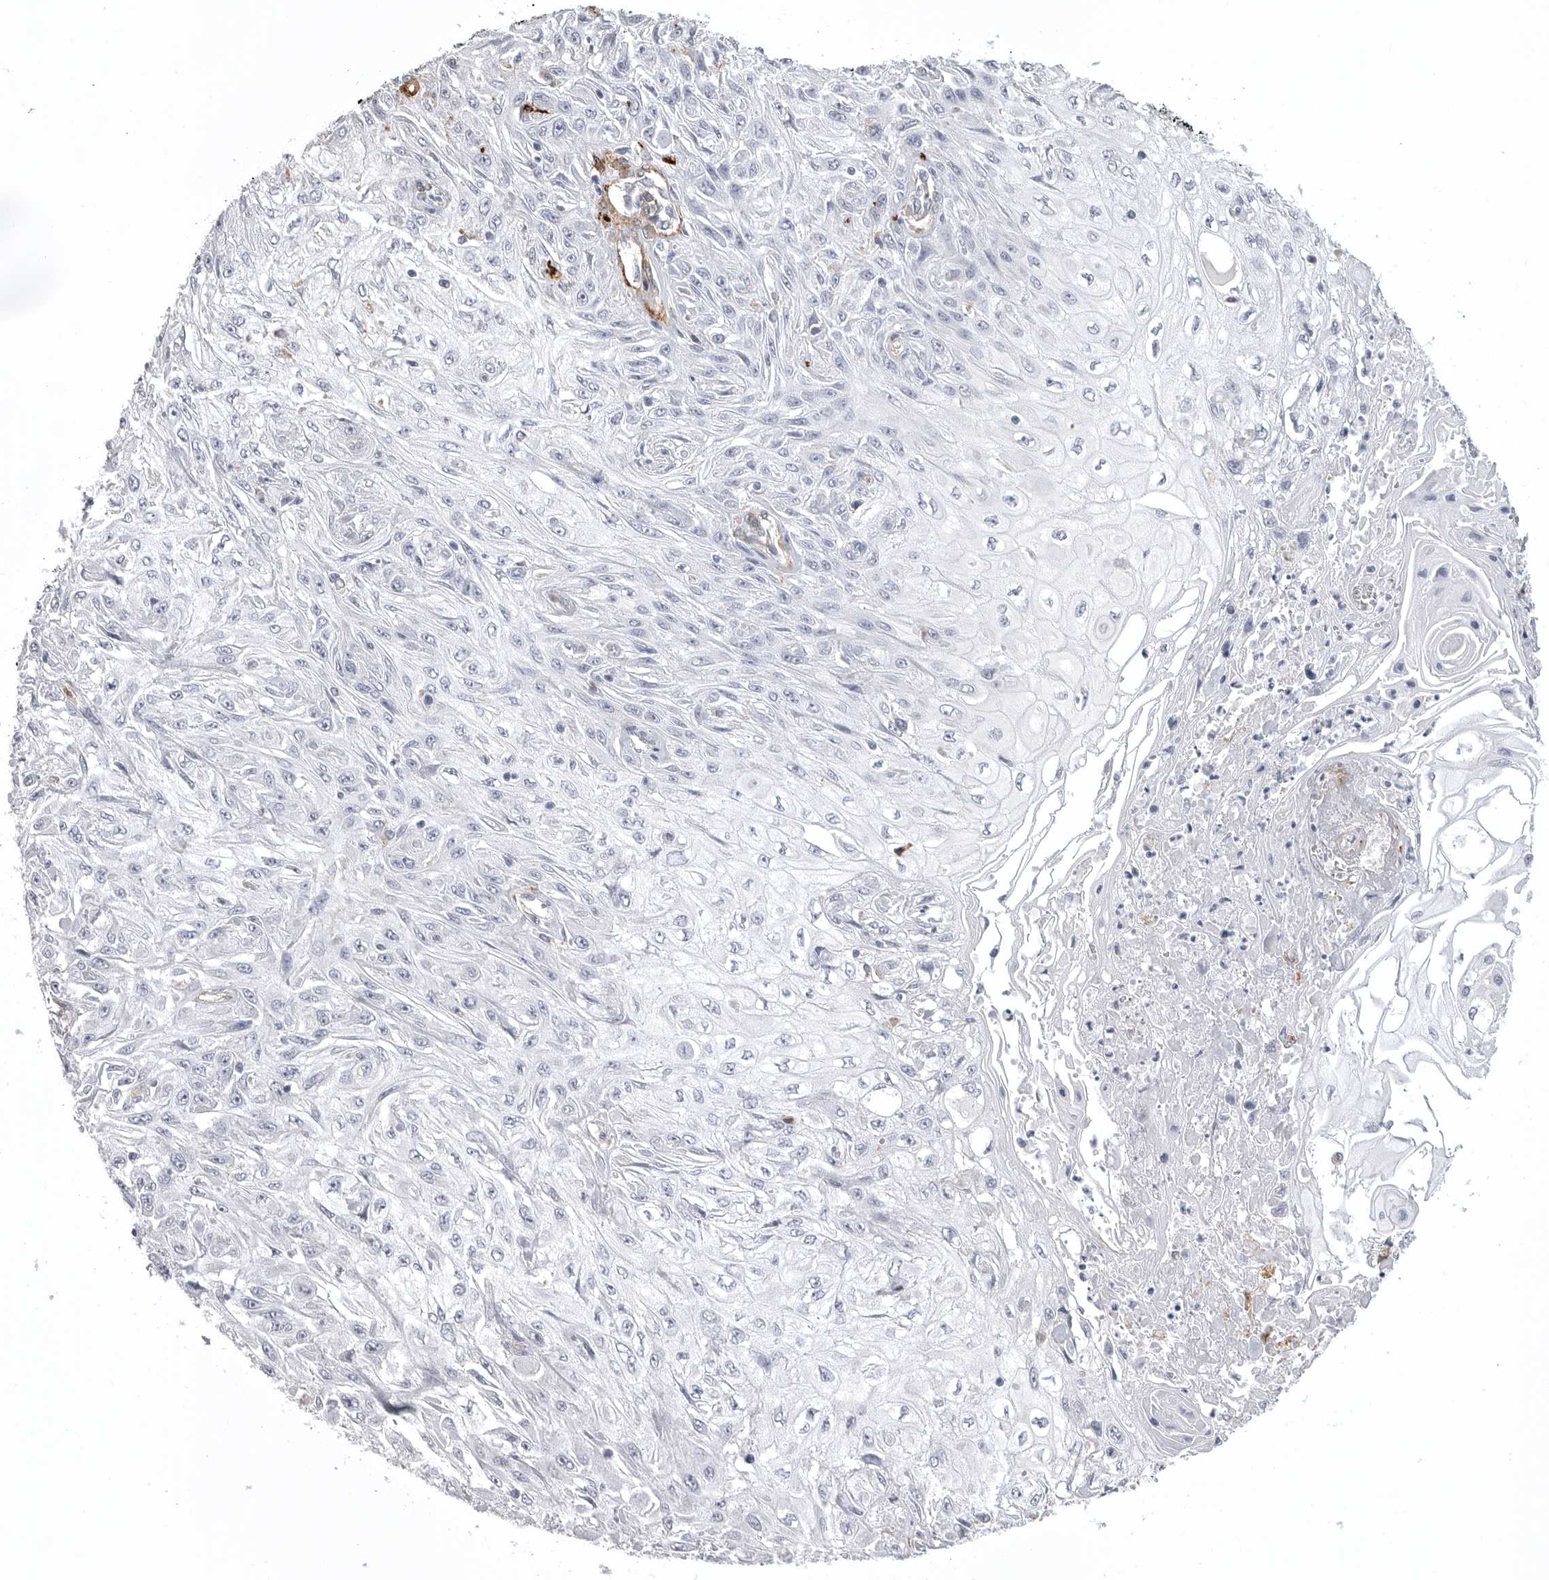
{"staining": {"intensity": "negative", "quantity": "none", "location": "none"}, "tissue": "skin cancer", "cell_type": "Tumor cells", "image_type": "cancer", "snomed": [{"axis": "morphology", "description": "Squamous cell carcinoma, NOS"}, {"axis": "morphology", "description": "Squamous cell carcinoma, metastatic, NOS"}, {"axis": "topography", "description": "Skin"}, {"axis": "topography", "description": "Lymph node"}], "caption": "The immunohistochemistry (IHC) image has no significant expression in tumor cells of skin cancer (metastatic squamous cell carcinoma) tissue.", "gene": "AOC3", "patient": {"sex": "male", "age": 75}}